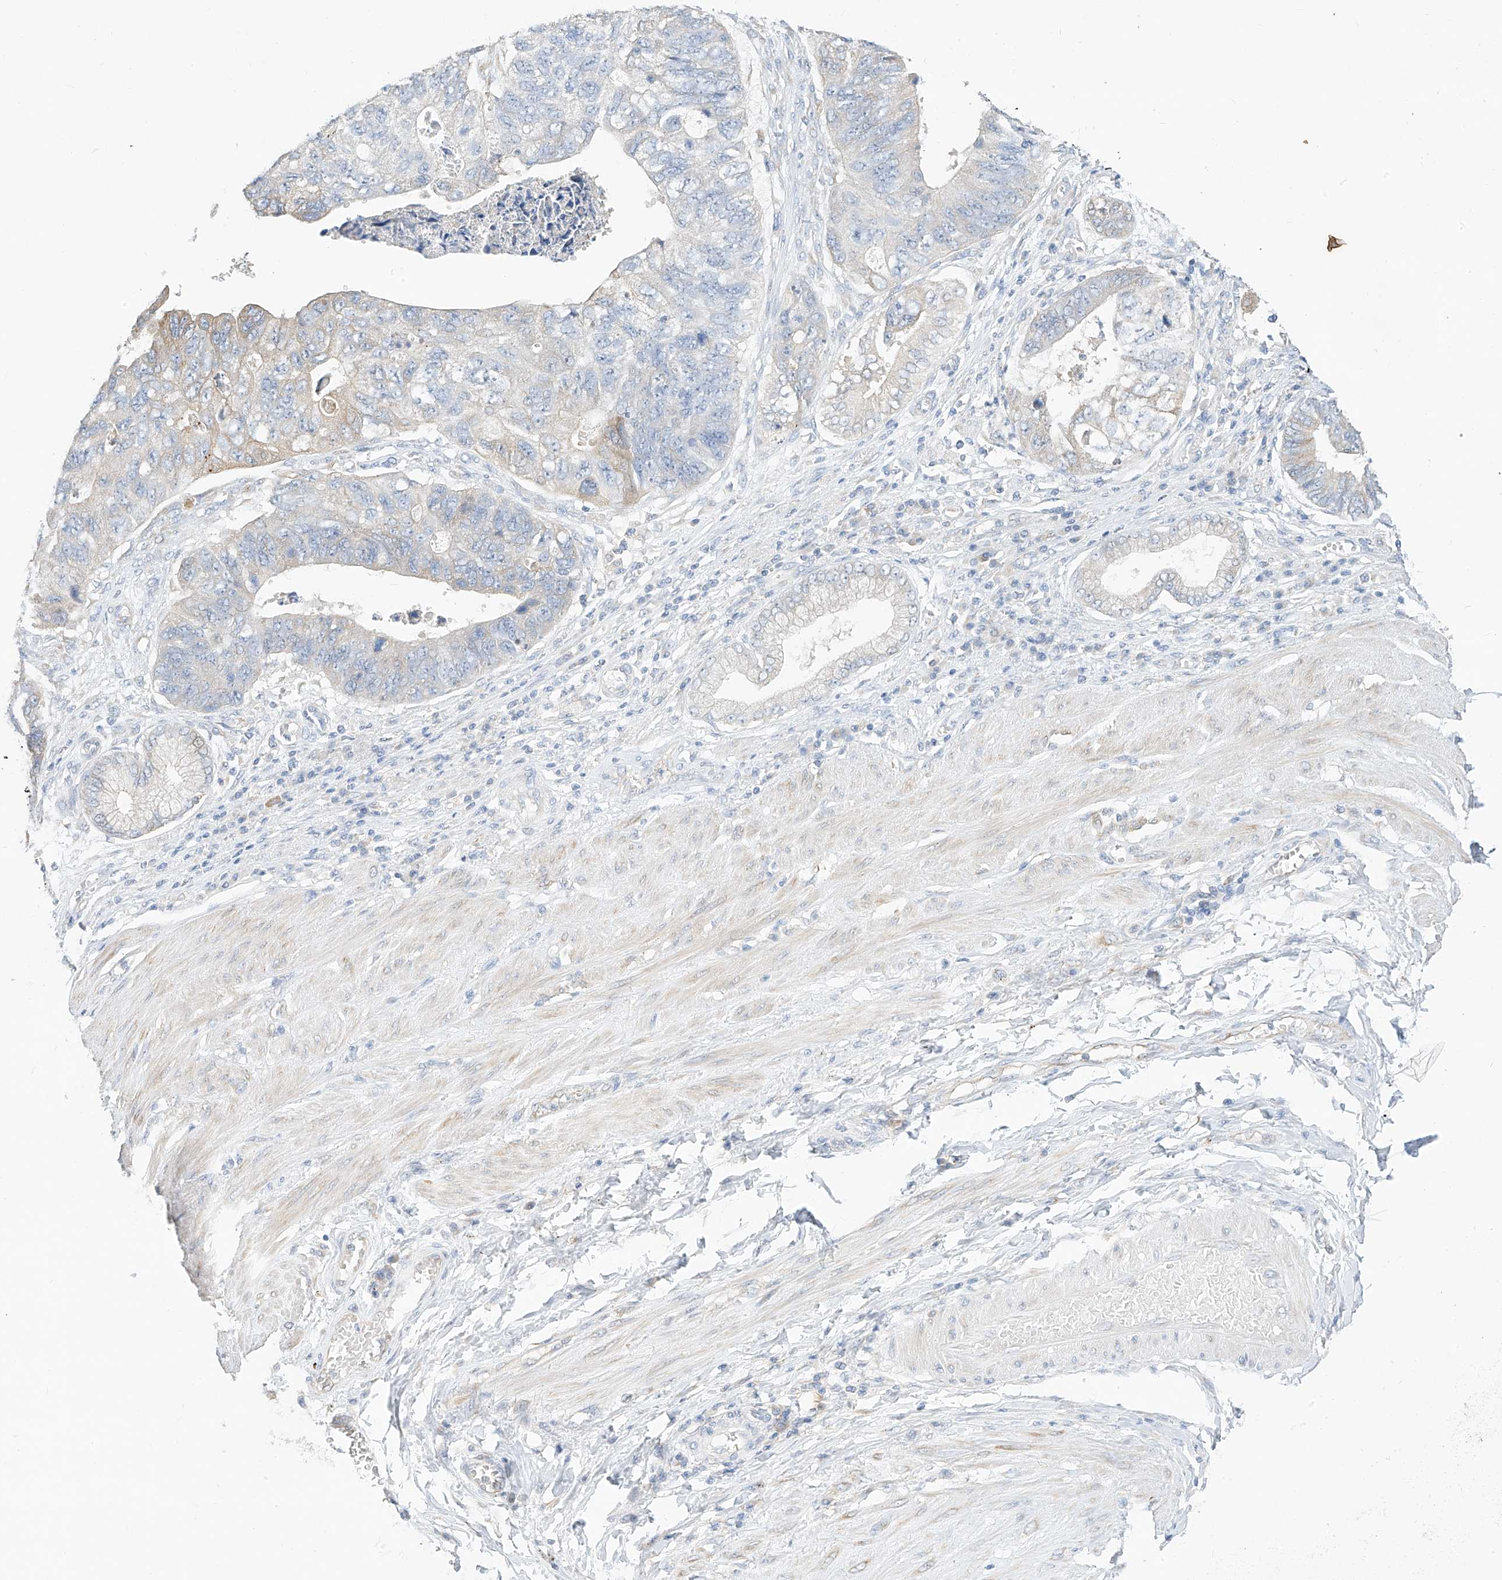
{"staining": {"intensity": "moderate", "quantity": "<25%", "location": "cytoplasmic/membranous"}, "tissue": "stomach cancer", "cell_type": "Tumor cells", "image_type": "cancer", "snomed": [{"axis": "morphology", "description": "Adenocarcinoma, NOS"}, {"axis": "topography", "description": "Stomach"}], "caption": "DAB (3,3'-diaminobenzidine) immunohistochemical staining of human adenocarcinoma (stomach) reveals moderate cytoplasmic/membranous protein positivity in approximately <25% of tumor cells.", "gene": "RASA2", "patient": {"sex": "male", "age": 59}}